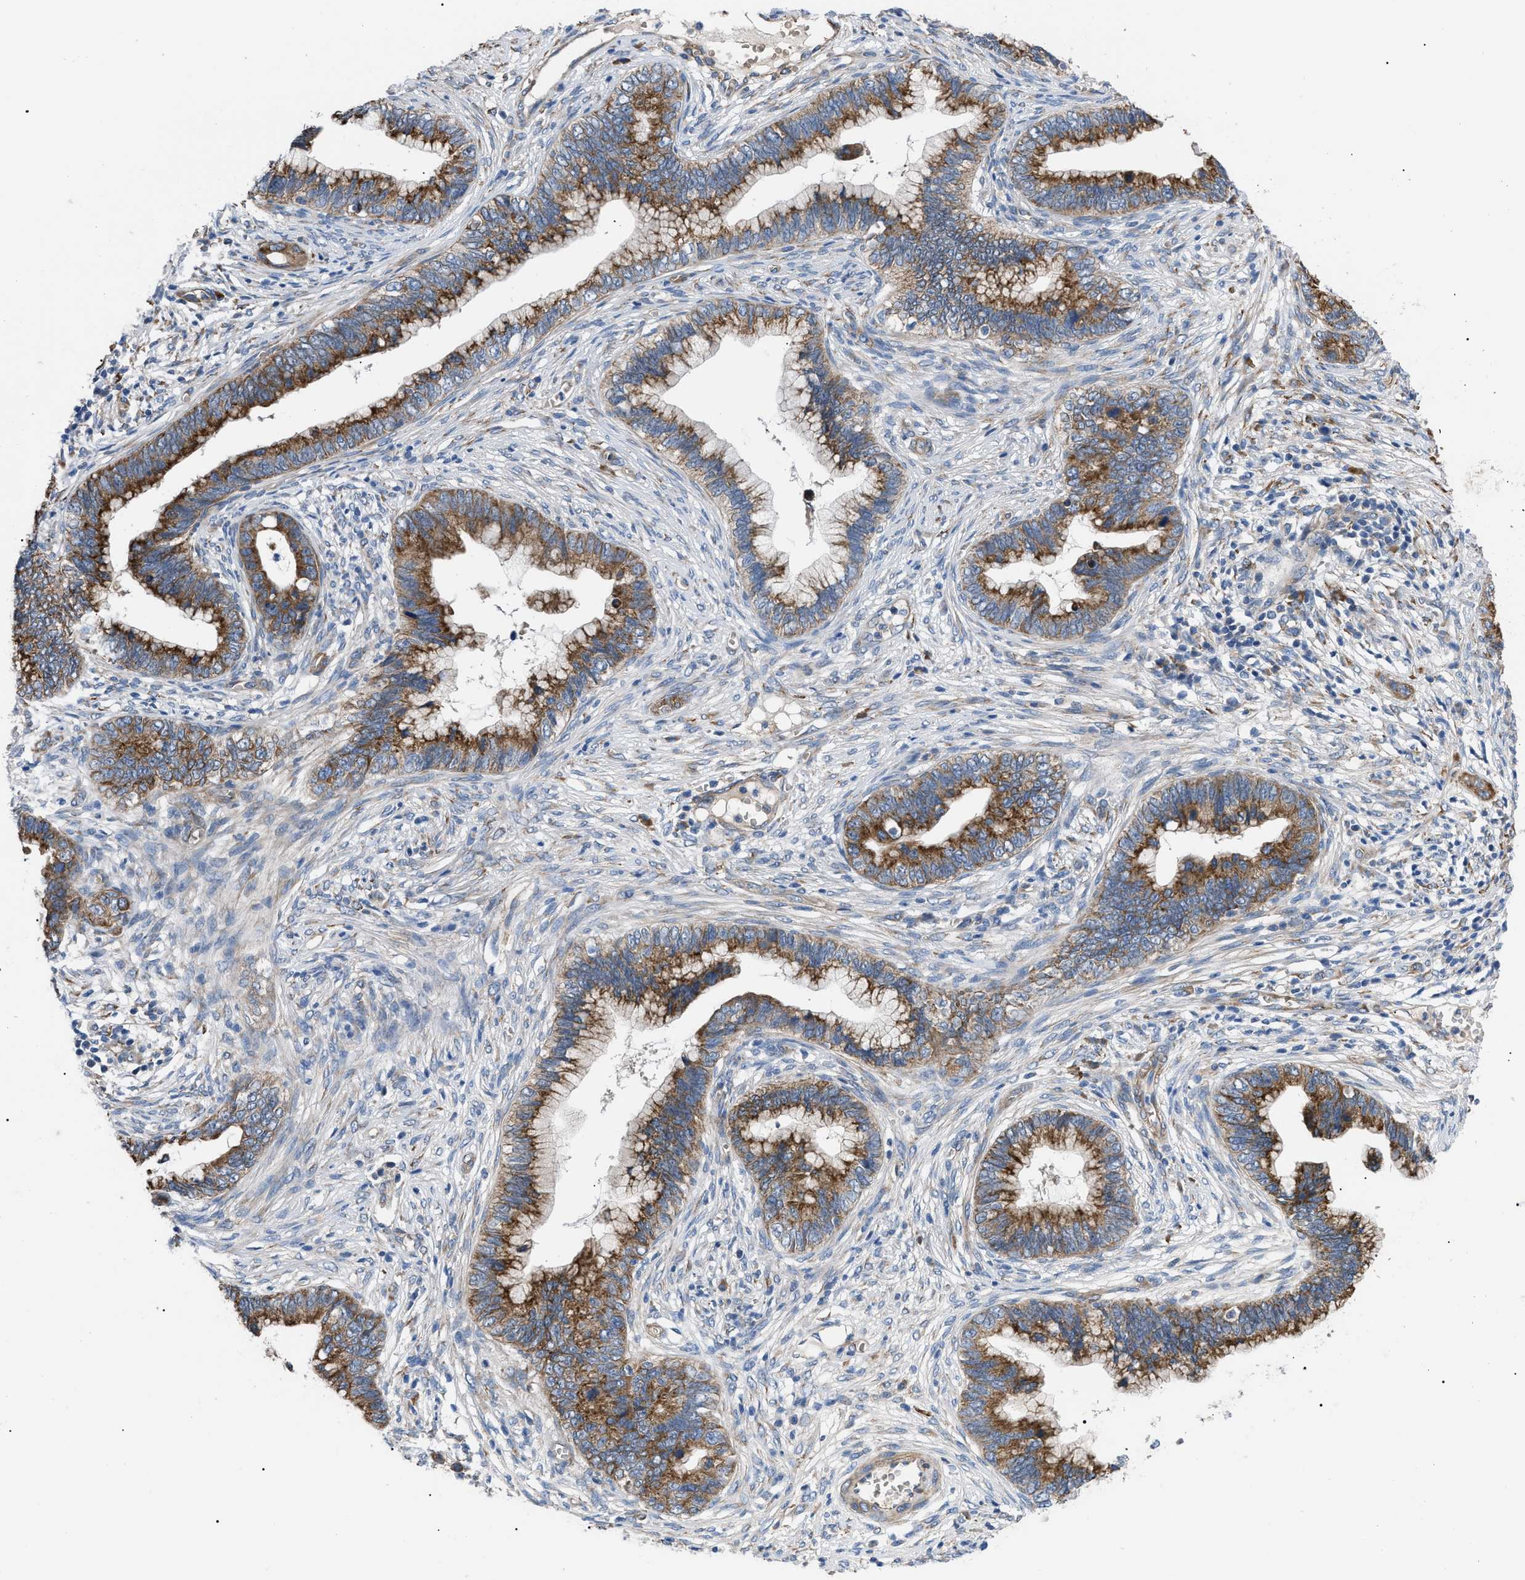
{"staining": {"intensity": "strong", "quantity": ">75%", "location": "cytoplasmic/membranous"}, "tissue": "cervical cancer", "cell_type": "Tumor cells", "image_type": "cancer", "snomed": [{"axis": "morphology", "description": "Adenocarcinoma, NOS"}, {"axis": "topography", "description": "Cervix"}], "caption": "Human cervical cancer stained with a brown dye exhibits strong cytoplasmic/membranous positive staining in approximately >75% of tumor cells.", "gene": "MYO10", "patient": {"sex": "female", "age": 44}}